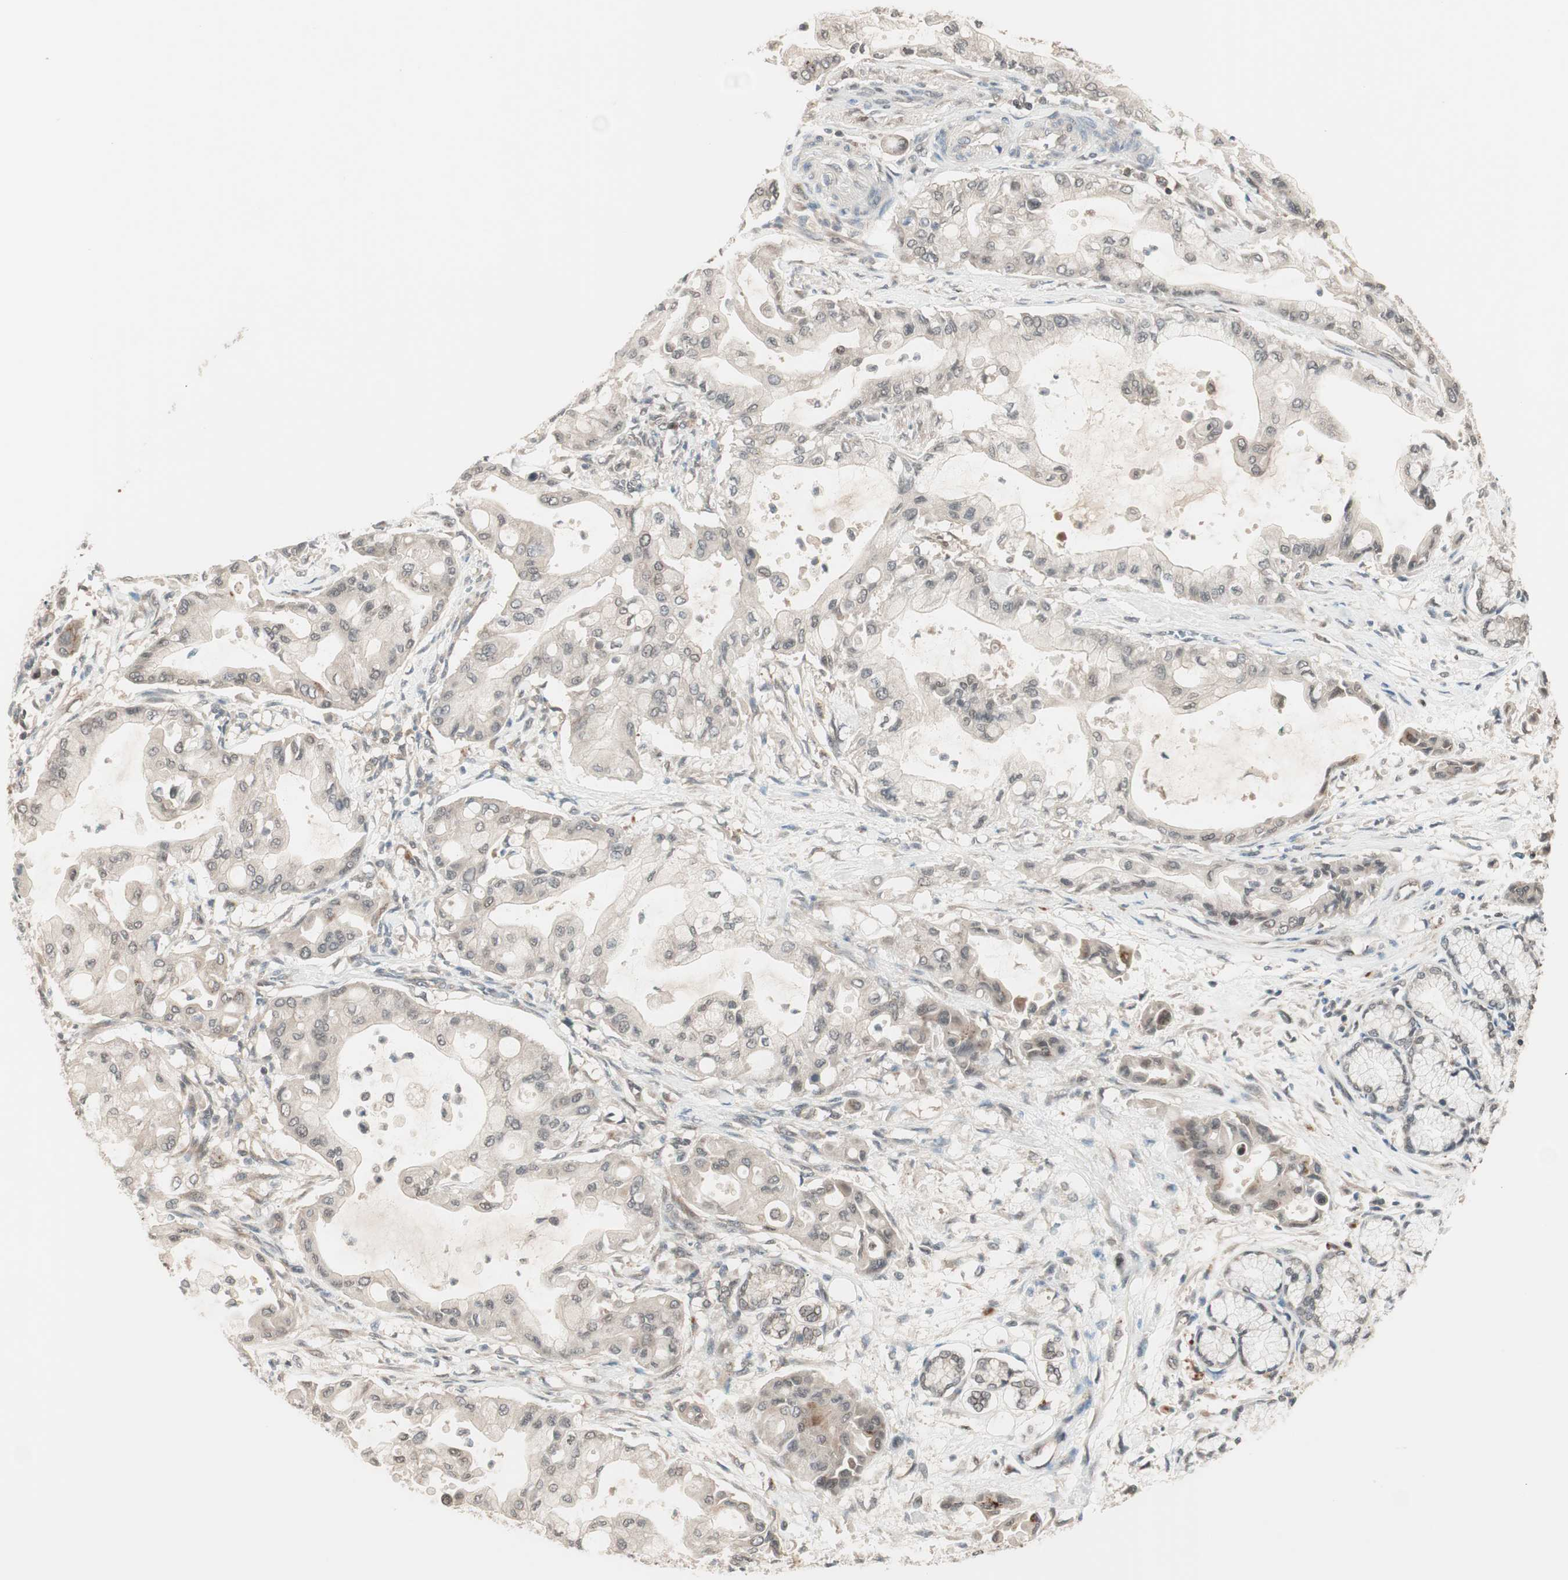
{"staining": {"intensity": "weak", "quantity": "<25%", "location": "cytoplasmic/membranous,nuclear"}, "tissue": "pancreatic cancer", "cell_type": "Tumor cells", "image_type": "cancer", "snomed": [{"axis": "morphology", "description": "Adenocarcinoma, NOS"}, {"axis": "morphology", "description": "Adenocarcinoma, metastatic, NOS"}, {"axis": "topography", "description": "Lymph node"}, {"axis": "topography", "description": "Pancreas"}, {"axis": "topography", "description": "Duodenum"}], "caption": "An immunohistochemistry histopathology image of pancreatic metastatic adenocarcinoma is shown. There is no staining in tumor cells of pancreatic metastatic adenocarcinoma.", "gene": "UBE2I", "patient": {"sex": "female", "age": 64}}